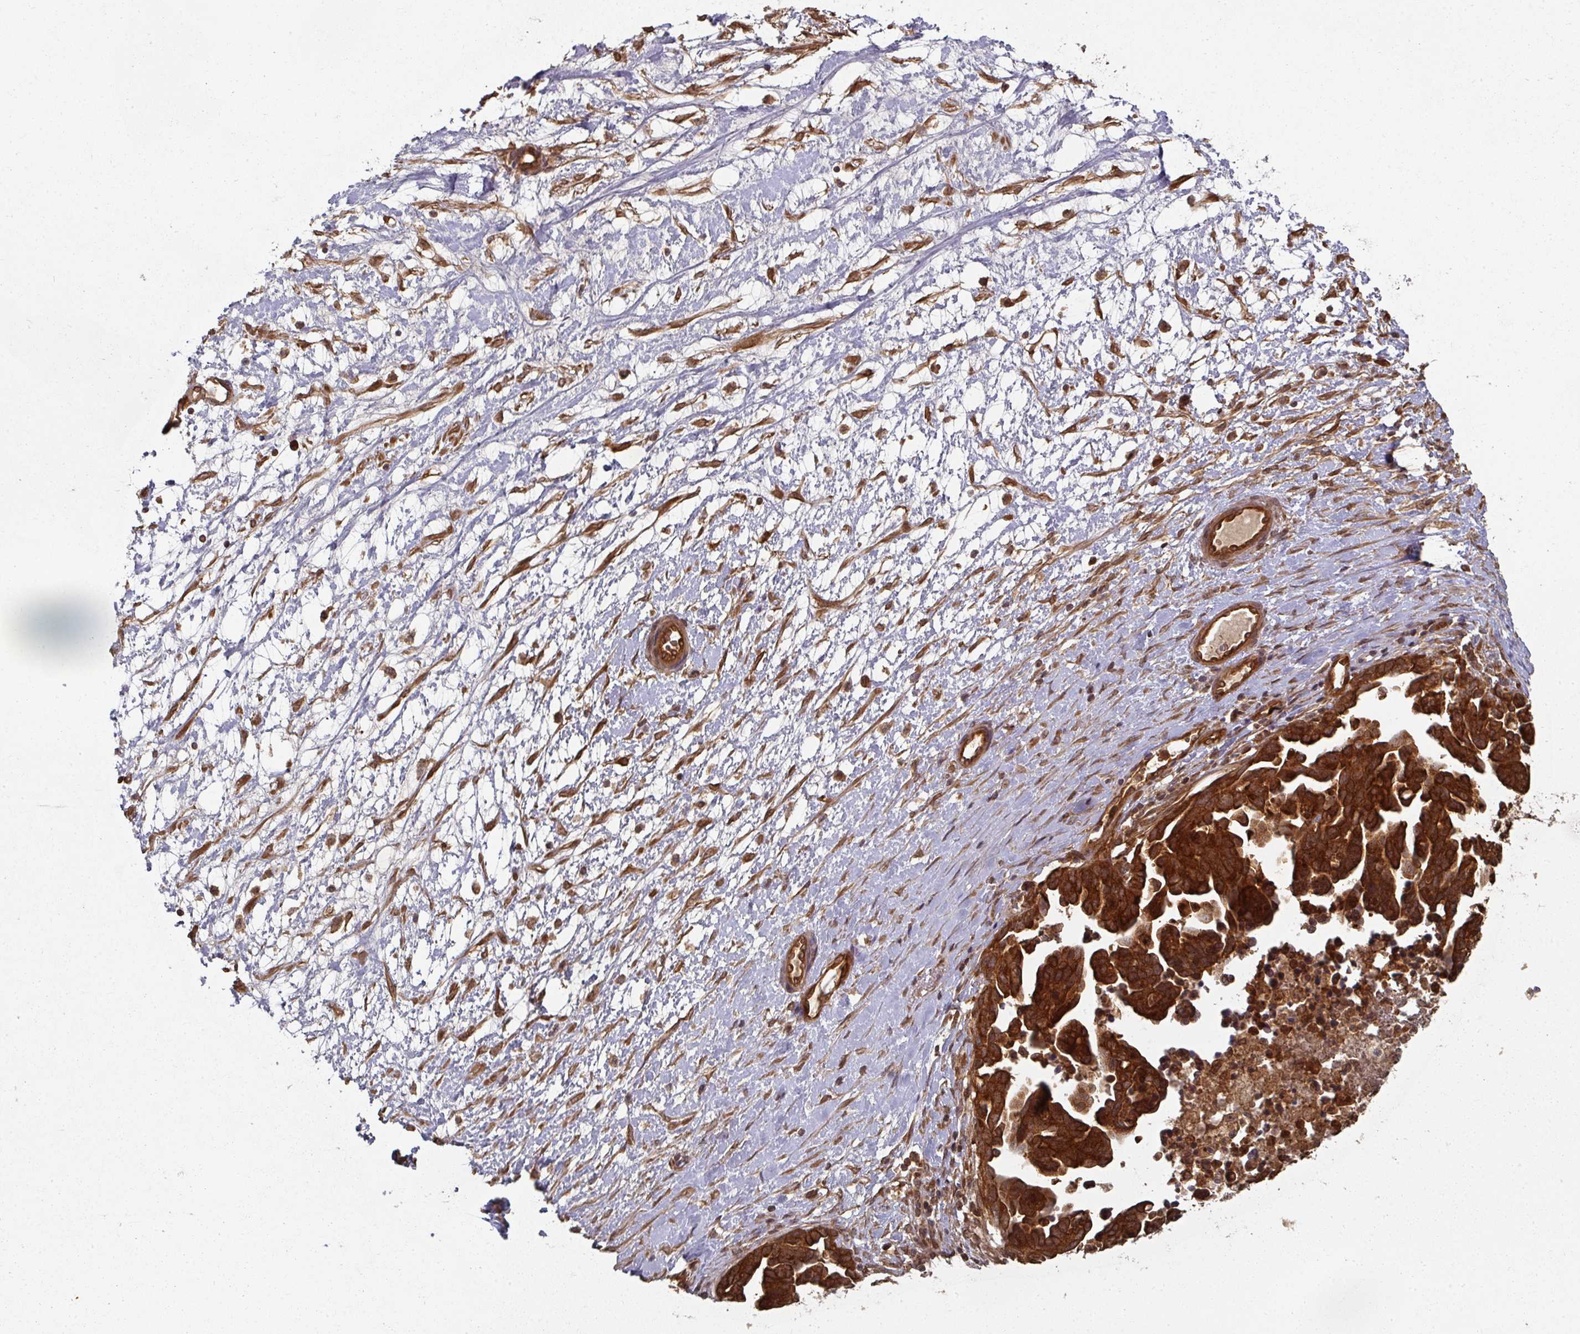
{"staining": {"intensity": "strong", "quantity": ">75%", "location": "cytoplasmic/membranous"}, "tissue": "ovarian cancer", "cell_type": "Tumor cells", "image_type": "cancer", "snomed": [{"axis": "morphology", "description": "Cystadenocarcinoma, serous, NOS"}, {"axis": "topography", "description": "Ovary"}], "caption": "A high amount of strong cytoplasmic/membranous positivity is appreciated in approximately >75% of tumor cells in ovarian cancer tissue. The staining was performed using DAB (3,3'-diaminobenzidine), with brown indicating positive protein expression. Nuclei are stained blue with hematoxylin.", "gene": "EIF4EBP2", "patient": {"sex": "female", "age": 54}}